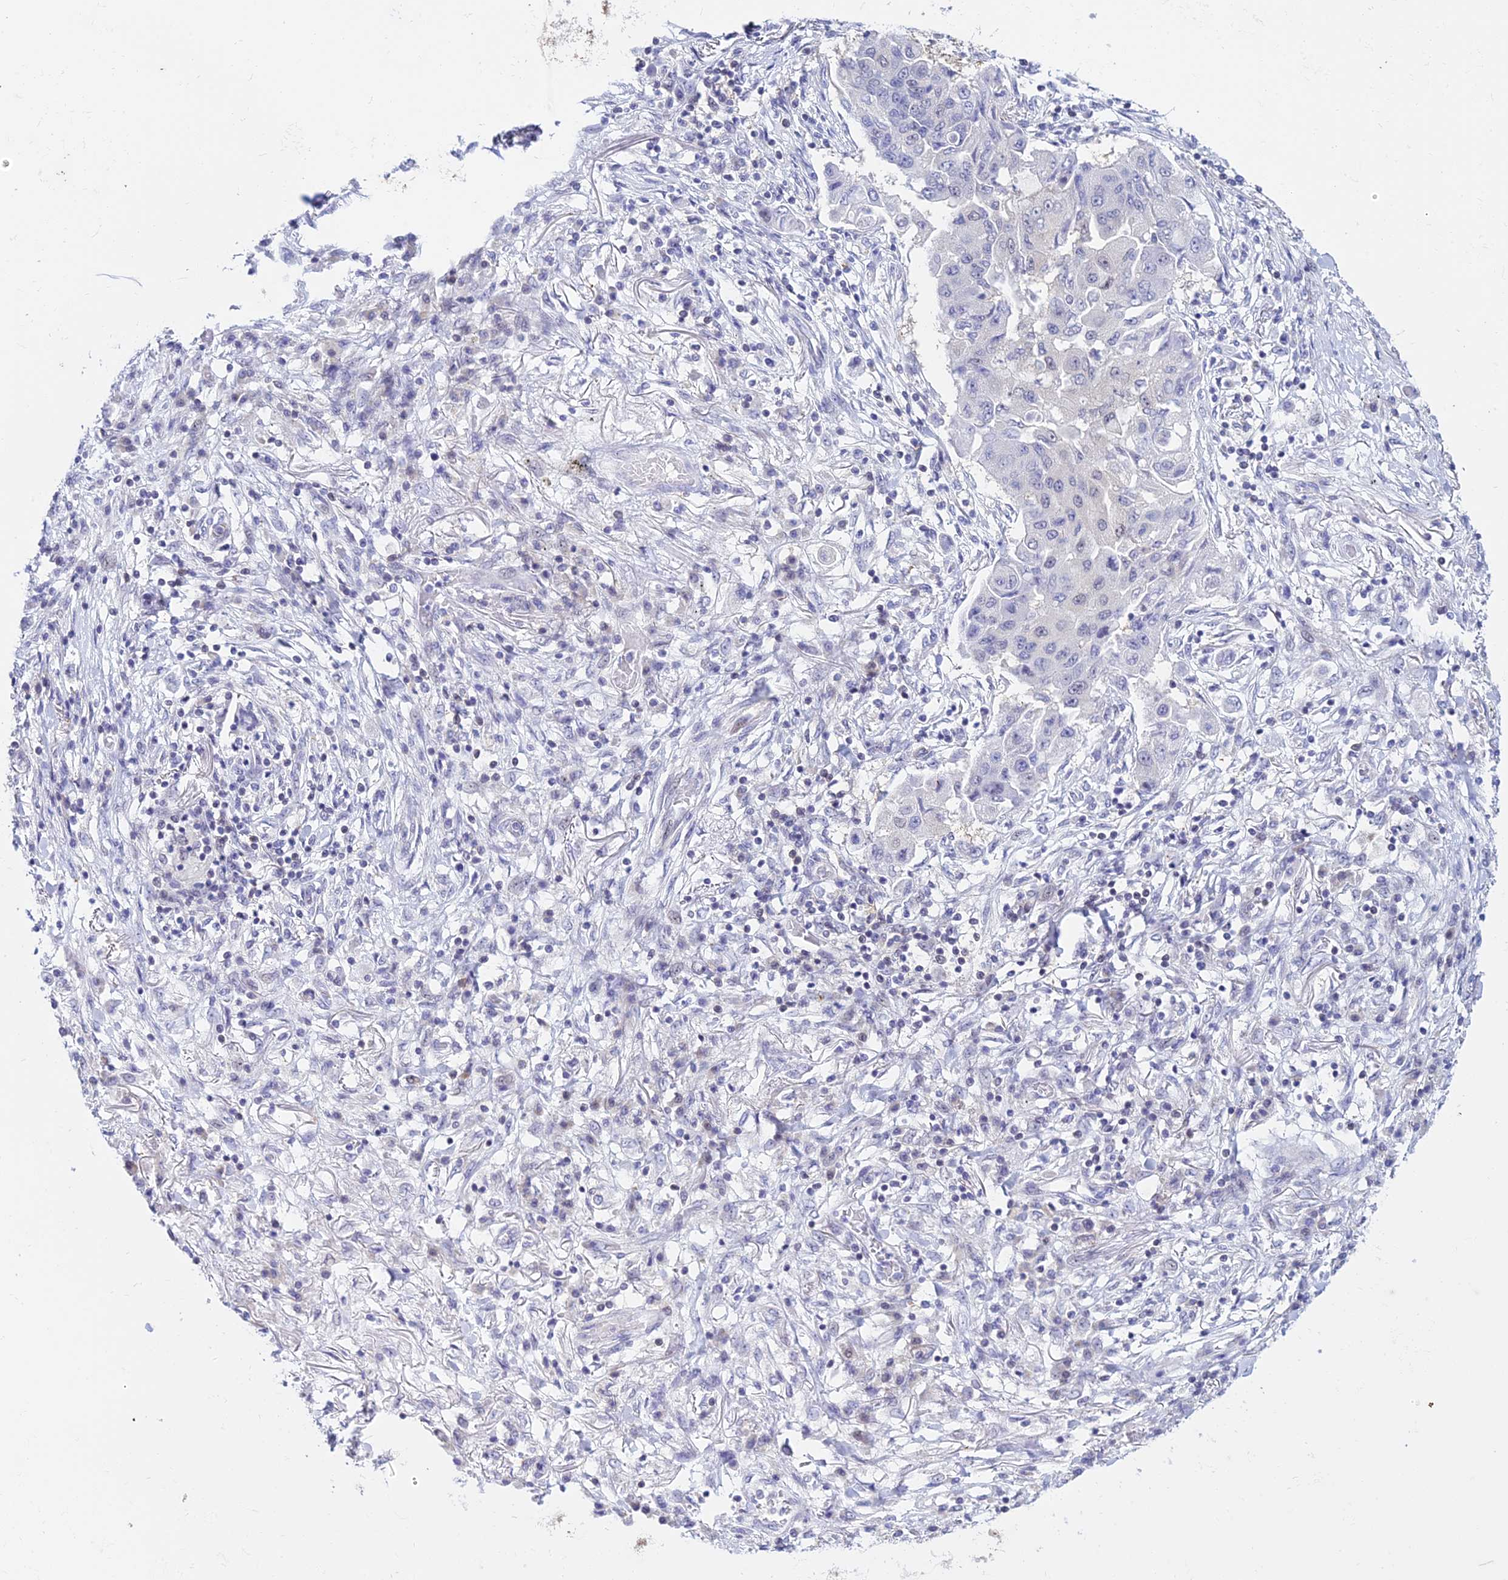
{"staining": {"intensity": "negative", "quantity": "none", "location": "none"}, "tissue": "lung cancer", "cell_type": "Tumor cells", "image_type": "cancer", "snomed": [{"axis": "morphology", "description": "Squamous cell carcinoma, NOS"}, {"axis": "topography", "description": "Lung"}], "caption": "Tumor cells show no significant expression in lung squamous cell carcinoma.", "gene": "ZMIZ1", "patient": {"sex": "male", "age": 74}}